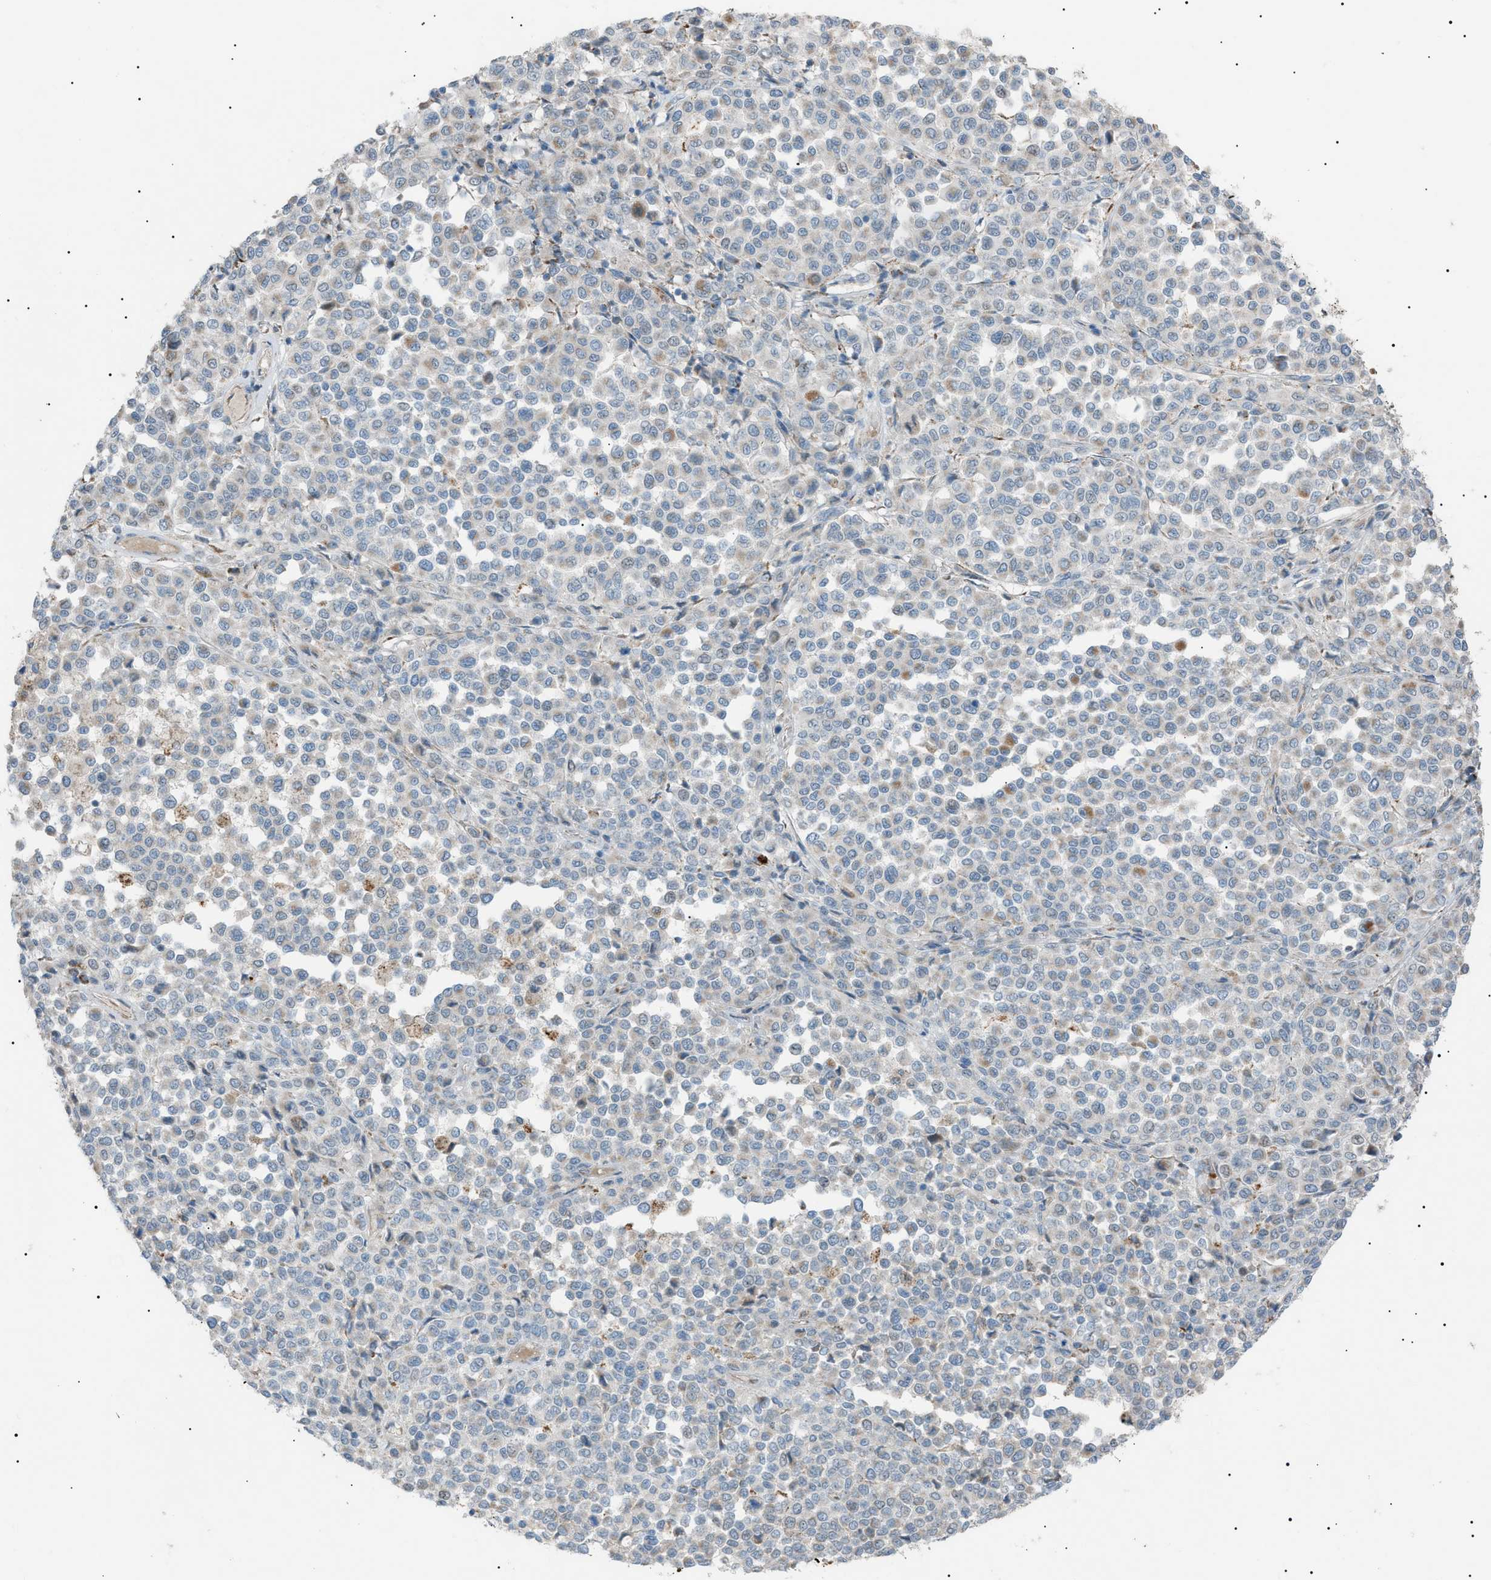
{"staining": {"intensity": "negative", "quantity": "none", "location": "none"}, "tissue": "melanoma", "cell_type": "Tumor cells", "image_type": "cancer", "snomed": [{"axis": "morphology", "description": "Malignant melanoma, Metastatic site"}, {"axis": "topography", "description": "Pancreas"}], "caption": "There is no significant staining in tumor cells of melanoma. (DAB (3,3'-diaminobenzidine) immunohistochemistry (IHC) visualized using brightfield microscopy, high magnification).", "gene": "ZNF516", "patient": {"sex": "female", "age": 30}}